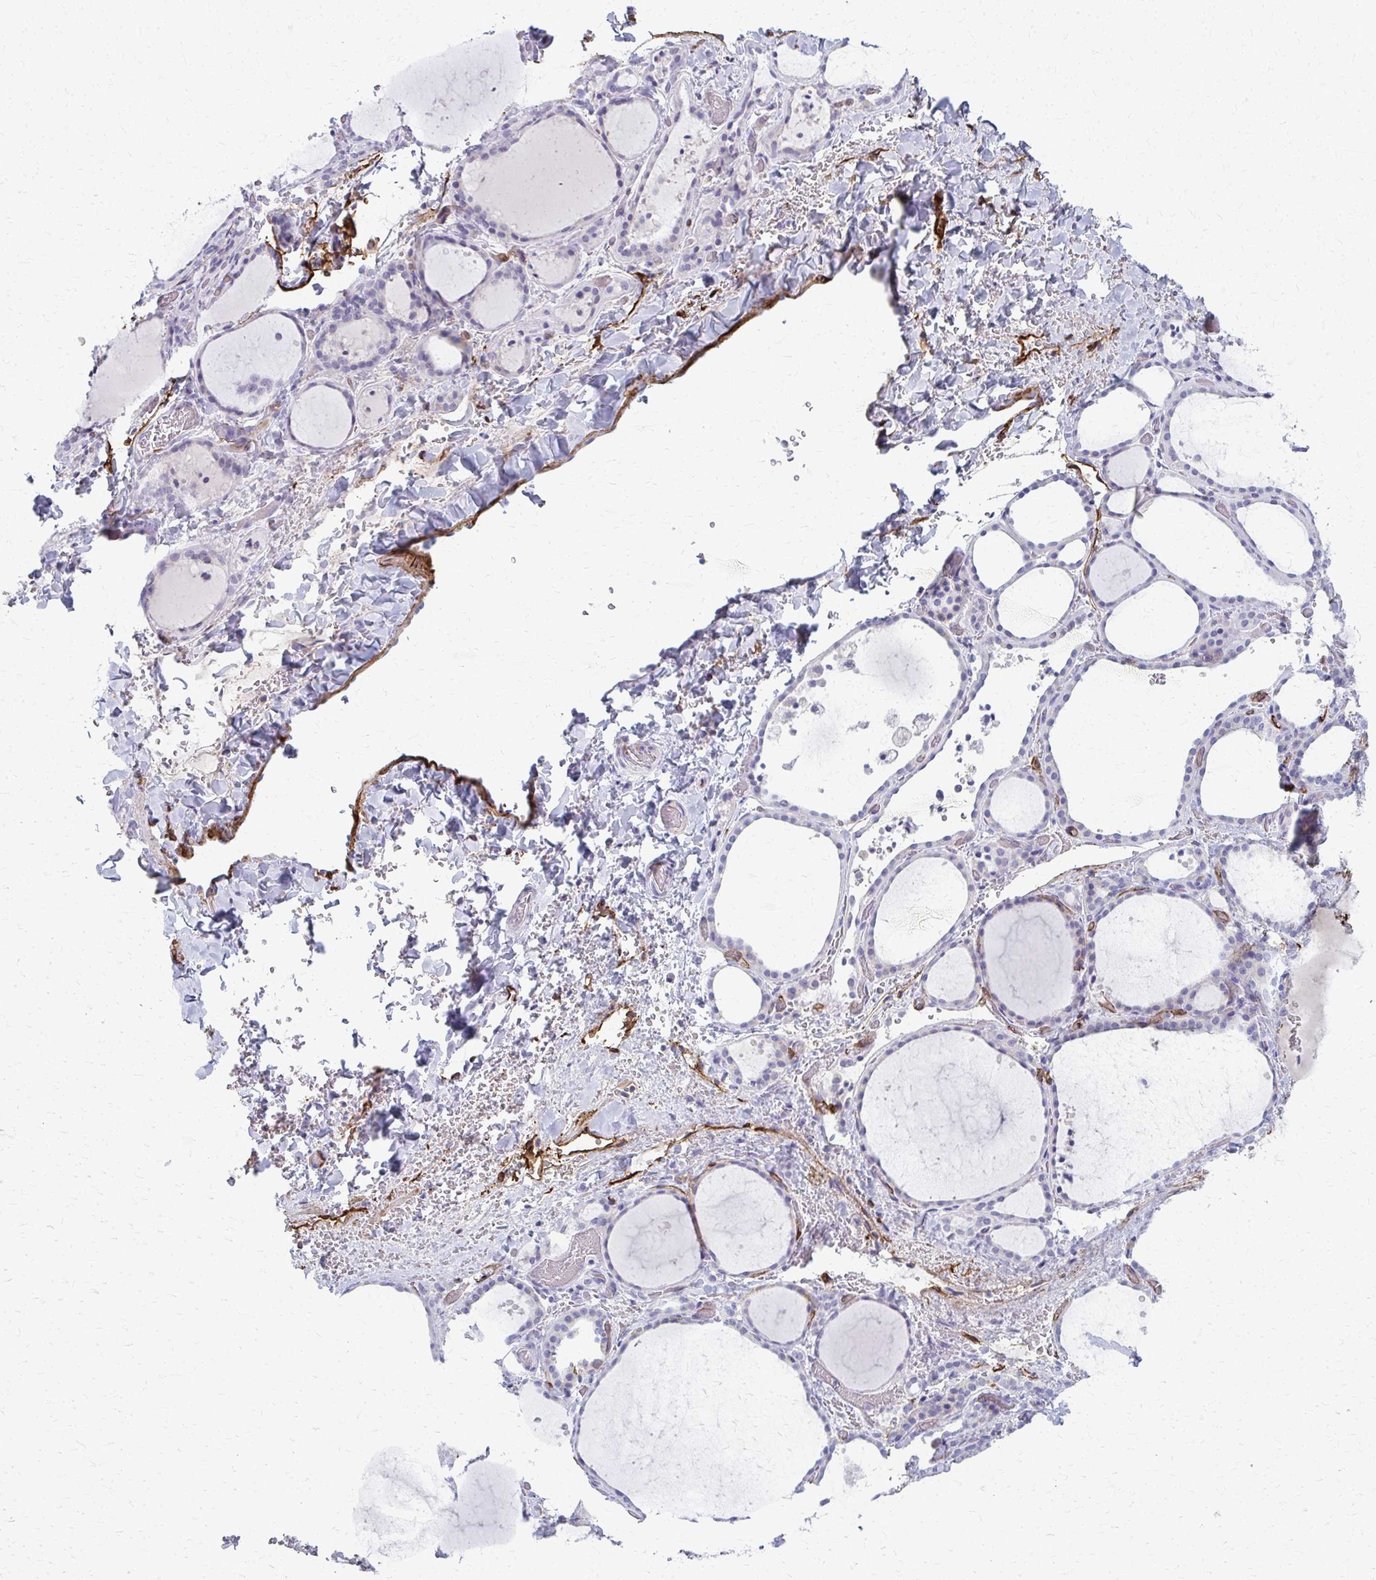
{"staining": {"intensity": "negative", "quantity": "none", "location": "none"}, "tissue": "thyroid gland", "cell_type": "Glandular cells", "image_type": "normal", "snomed": [{"axis": "morphology", "description": "Normal tissue, NOS"}, {"axis": "topography", "description": "Thyroid gland"}], "caption": "High power microscopy histopathology image of an immunohistochemistry histopathology image of normal thyroid gland, revealing no significant expression in glandular cells.", "gene": "ADIPOQ", "patient": {"sex": "female", "age": 36}}